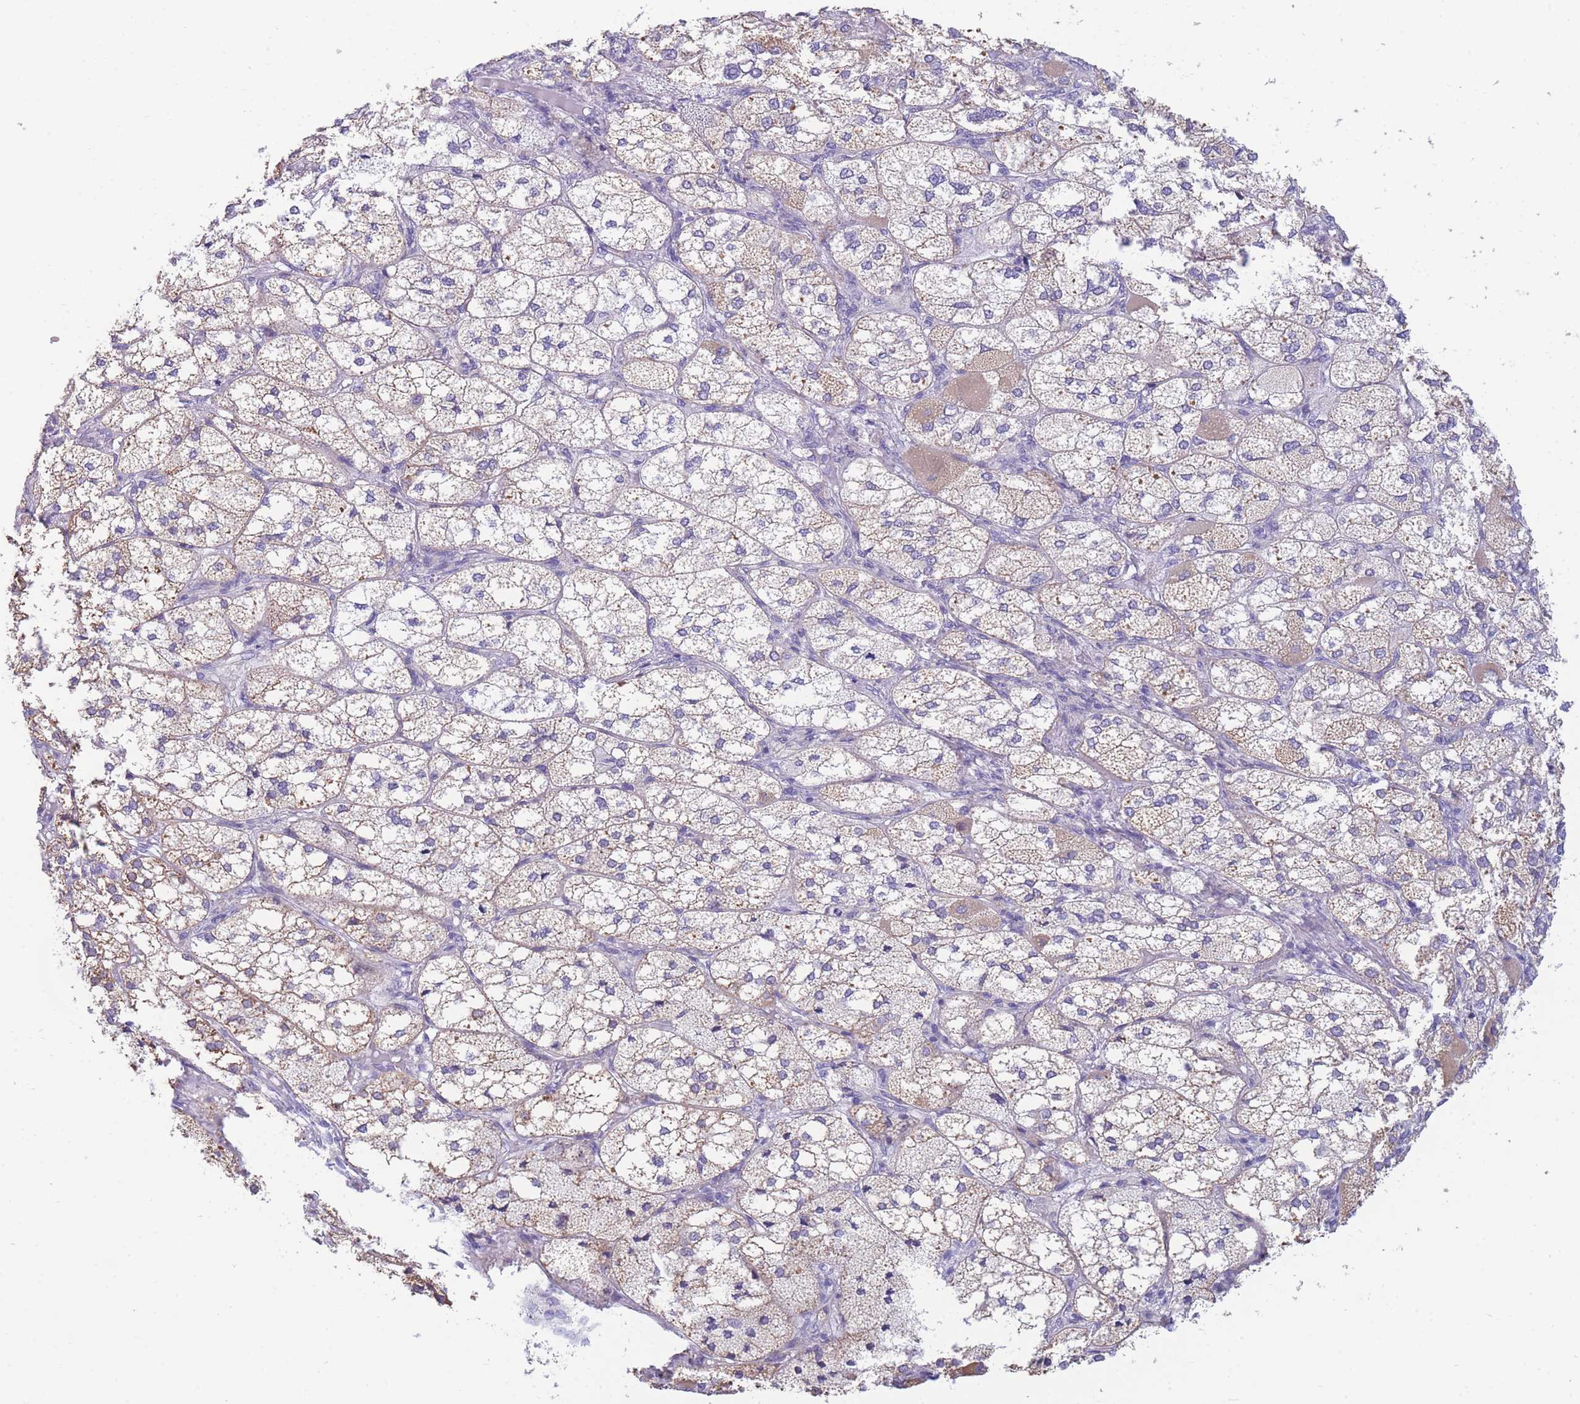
{"staining": {"intensity": "moderate", "quantity": "25%-75%", "location": "cytoplasmic/membranous"}, "tissue": "adrenal gland", "cell_type": "Glandular cells", "image_type": "normal", "snomed": [{"axis": "morphology", "description": "Normal tissue, NOS"}, {"axis": "topography", "description": "Adrenal gland"}], "caption": "This photomicrograph shows IHC staining of unremarkable human adrenal gland, with medium moderate cytoplasmic/membranous staining in about 25%-75% of glandular cells.", "gene": "DHRS11", "patient": {"sex": "female", "age": 61}}